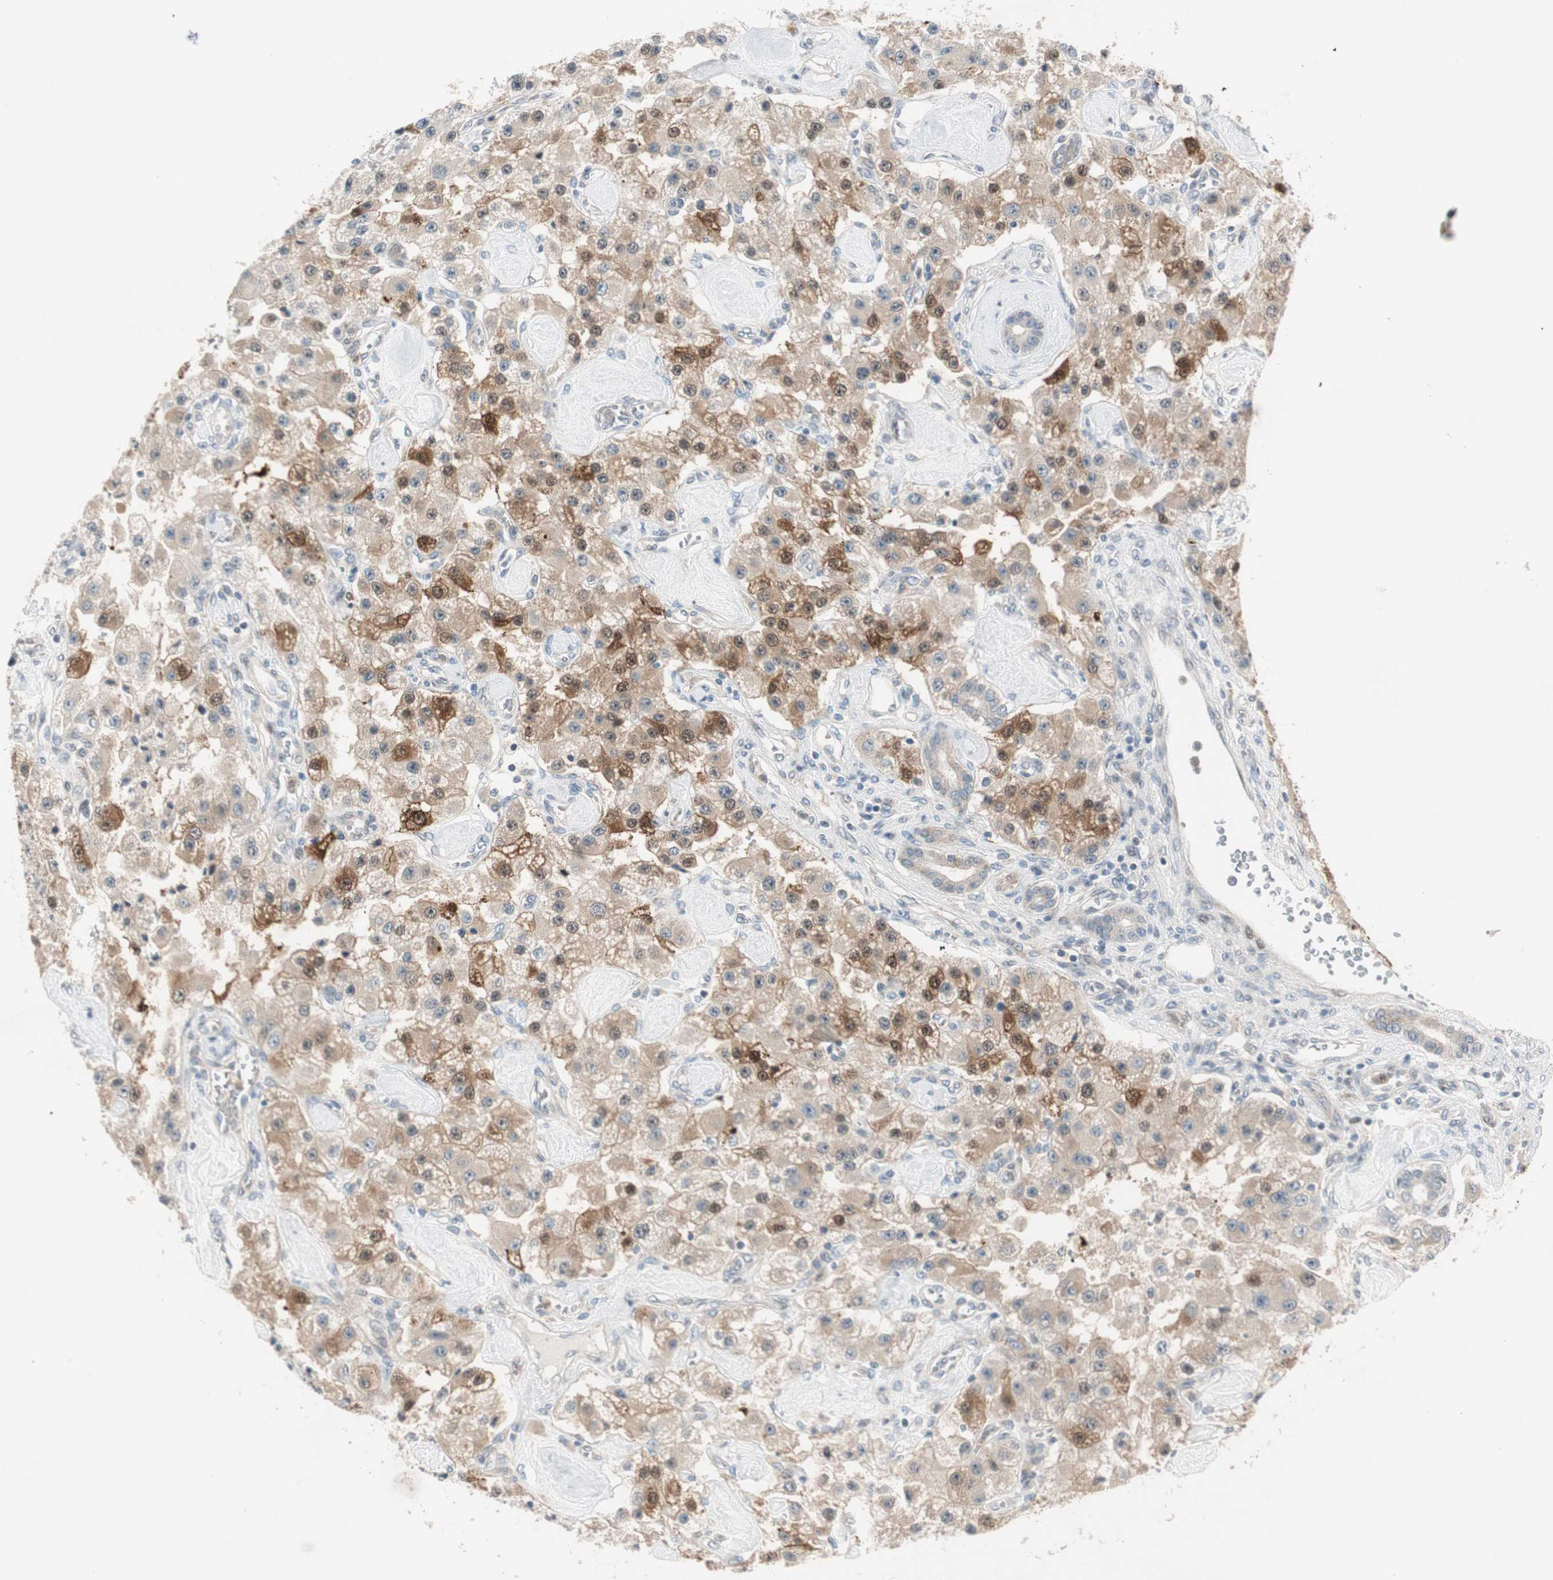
{"staining": {"intensity": "moderate", "quantity": ">75%", "location": "cytoplasmic/membranous,nuclear"}, "tissue": "carcinoid", "cell_type": "Tumor cells", "image_type": "cancer", "snomed": [{"axis": "morphology", "description": "Carcinoid, malignant, NOS"}, {"axis": "topography", "description": "Pancreas"}], "caption": "Immunohistochemical staining of human carcinoid (malignant) exhibits medium levels of moderate cytoplasmic/membranous and nuclear protein expression in approximately >75% of tumor cells.", "gene": "CGRRF1", "patient": {"sex": "male", "age": 41}}